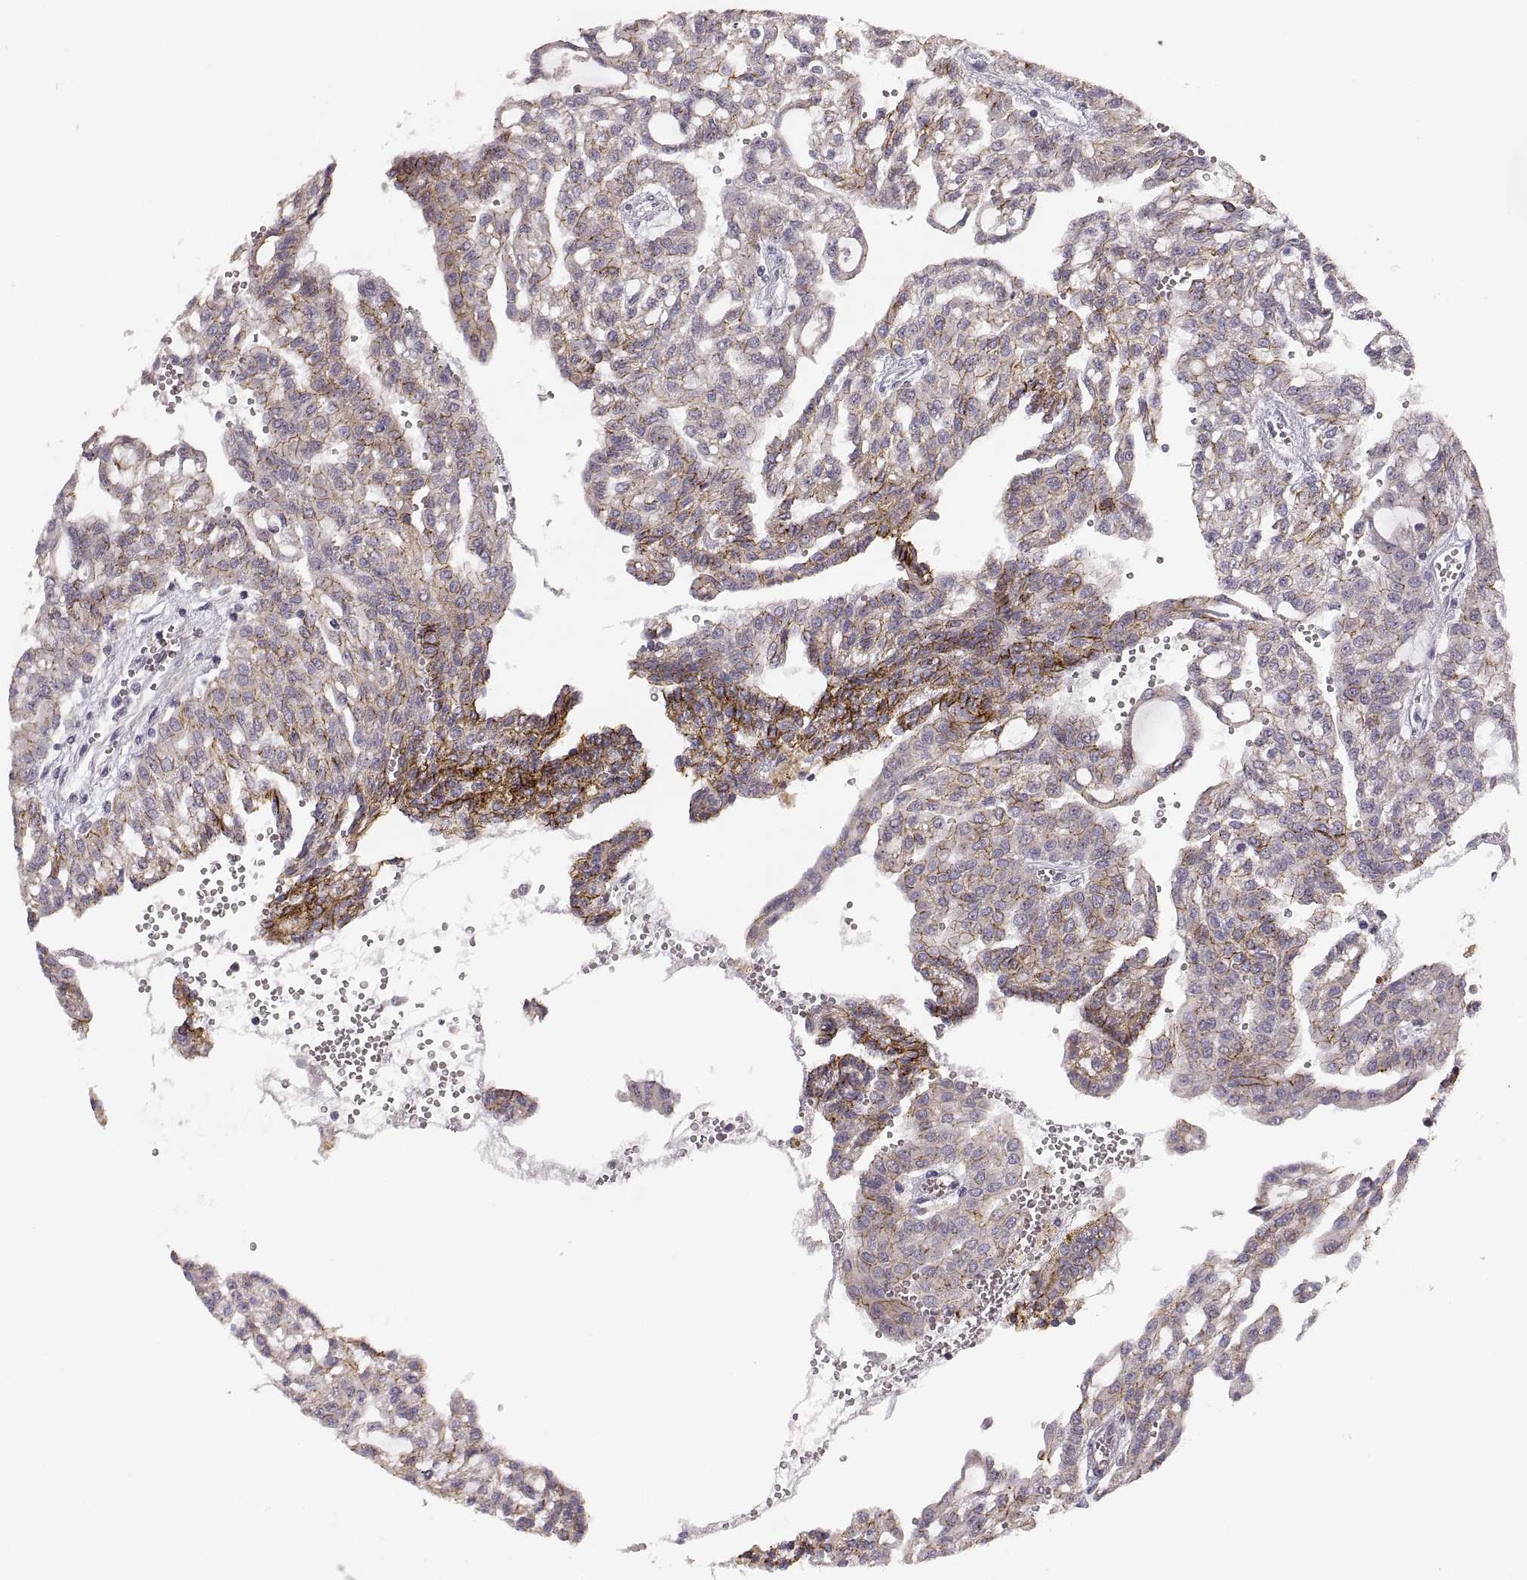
{"staining": {"intensity": "moderate", "quantity": "25%-75%", "location": "cytoplasmic/membranous"}, "tissue": "renal cancer", "cell_type": "Tumor cells", "image_type": "cancer", "snomed": [{"axis": "morphology", "description": "Adenocarcinoma, NOS"}, {"axis": "topography", "description": "Kidney"}], "caption": "This is an image of immunohistochemistry (IHC) staining of renal cancer (adenocarcinoma), which shows moderate positivity in the cytoplasmic/membranous of tumor cells.", "gene": "CDH2", "patient": {"sex": "male", "age": 63}}